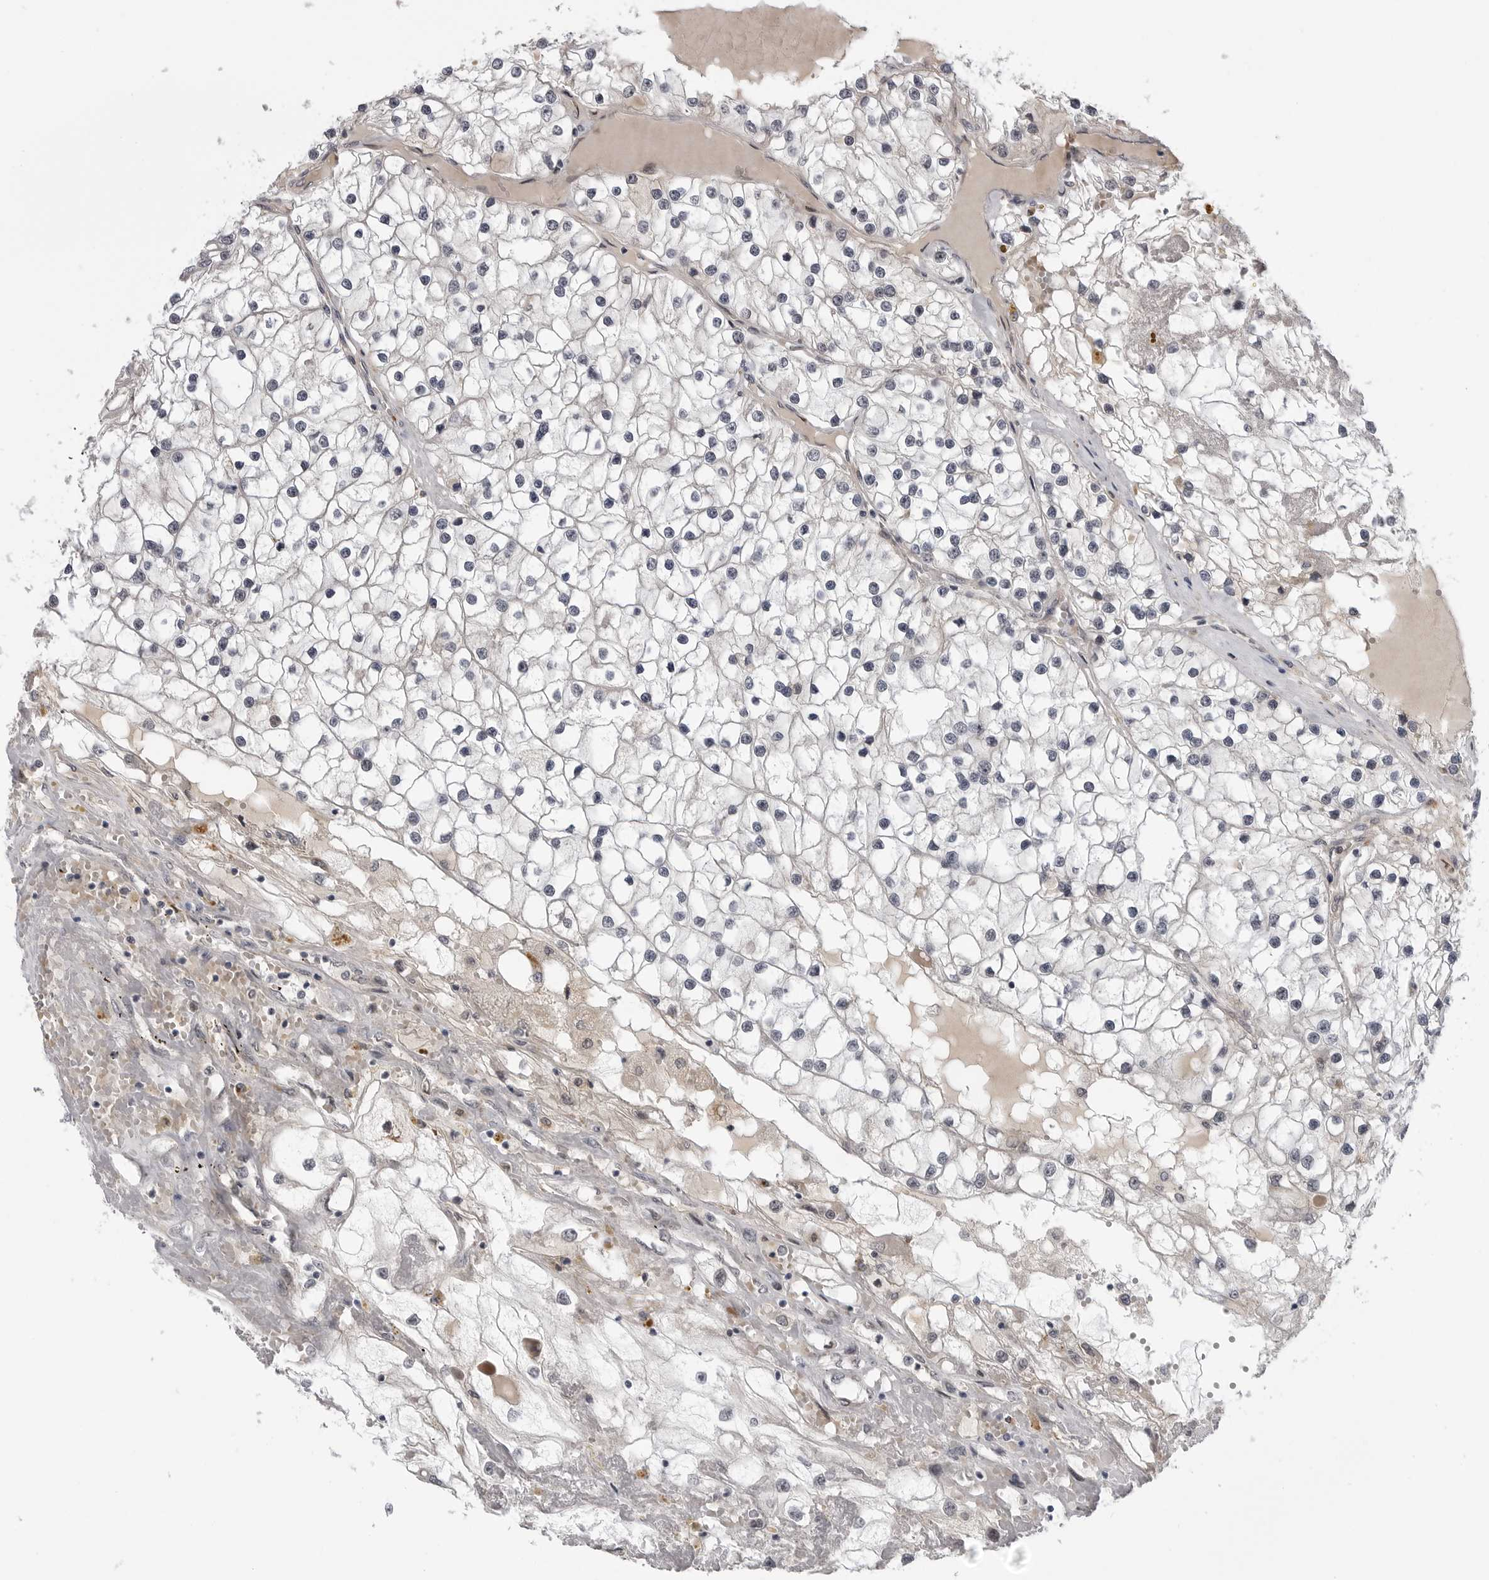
{"staining": {"intensity": "negative", "quantity": "none", "location": "none"}, "tissue": "renal cancer", "cell_type": "Tumor cells", "image_type": "cancer", "snomed": [{"axis": "morphology", "description": "Adenocarcinoma, NOS"}, {"axis": "topography", "description": "Kidney"}], "caption": "IHC micrograph of neoplastic tissue: human renal cancer stained with DAB displays no significant protein expression in tumor cells. The staining is performed using DAB brown chromogen with nuclei counter-stained in using hematoxylin.", "gene": "LRRC45", "patient": {"sex": "male", "age": 68}}